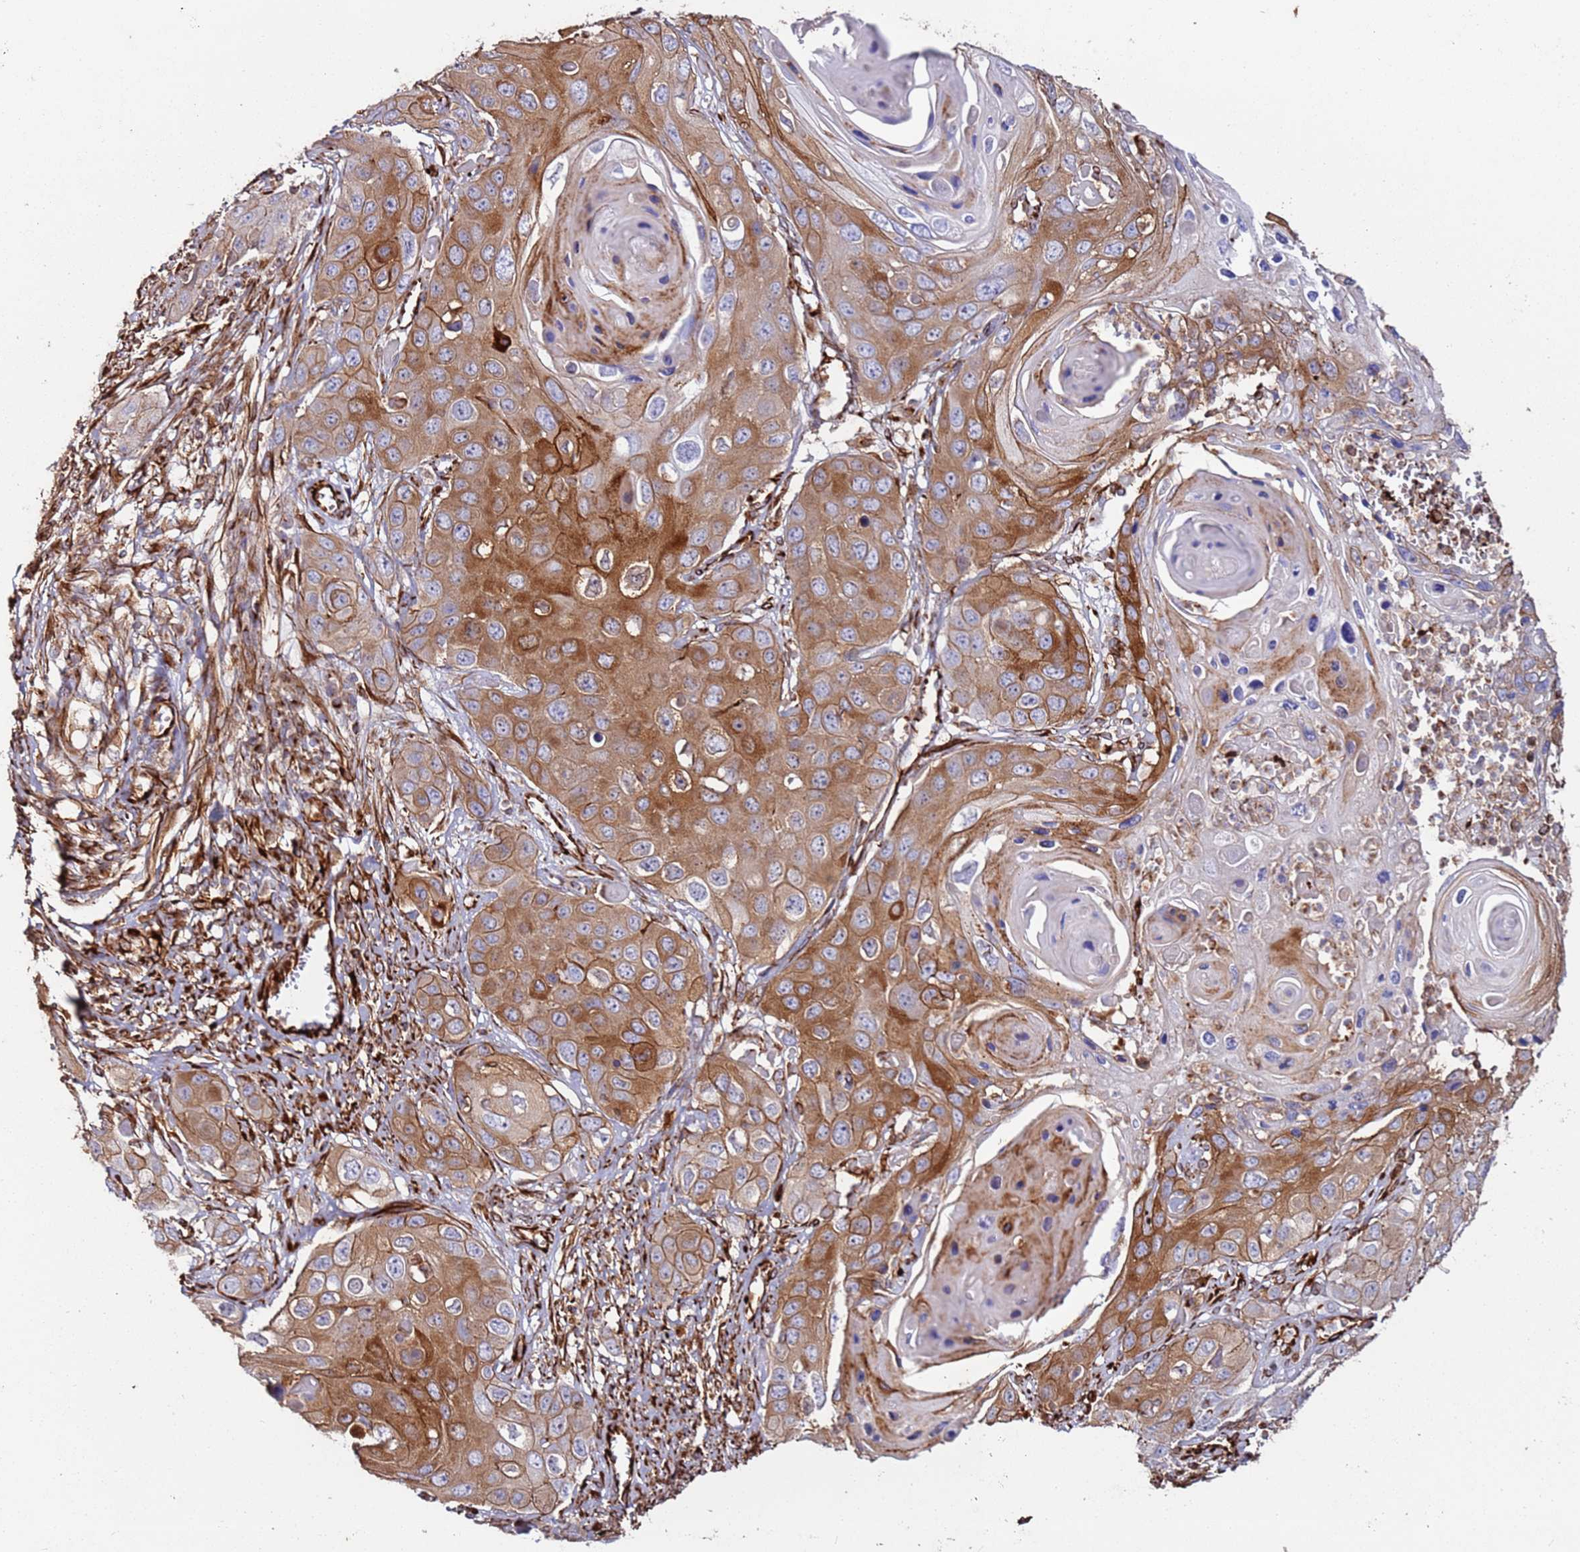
{"staining": {"intensity": "moderate", "quantity": ">75%", "location": "cytoplasmic/membranous"}, "tissue": "skin cancer", "cell_type": "Tumor cells", "image_type": "cancer", "snomed": [{"axis": "morphology", "description": "Squamous cell carcinoma, NOS"}, {"axis": "topography", "description": "Skin"}], "caption": "Immunohistochemical staining of human squamous cell carcinoma (skin) displays moderate cytoplasmic/membranous protein positivity in approximately >75% of tumor cells.", "gene": "MRGPRE", "patient": {"sex": "male", "age": 55}}